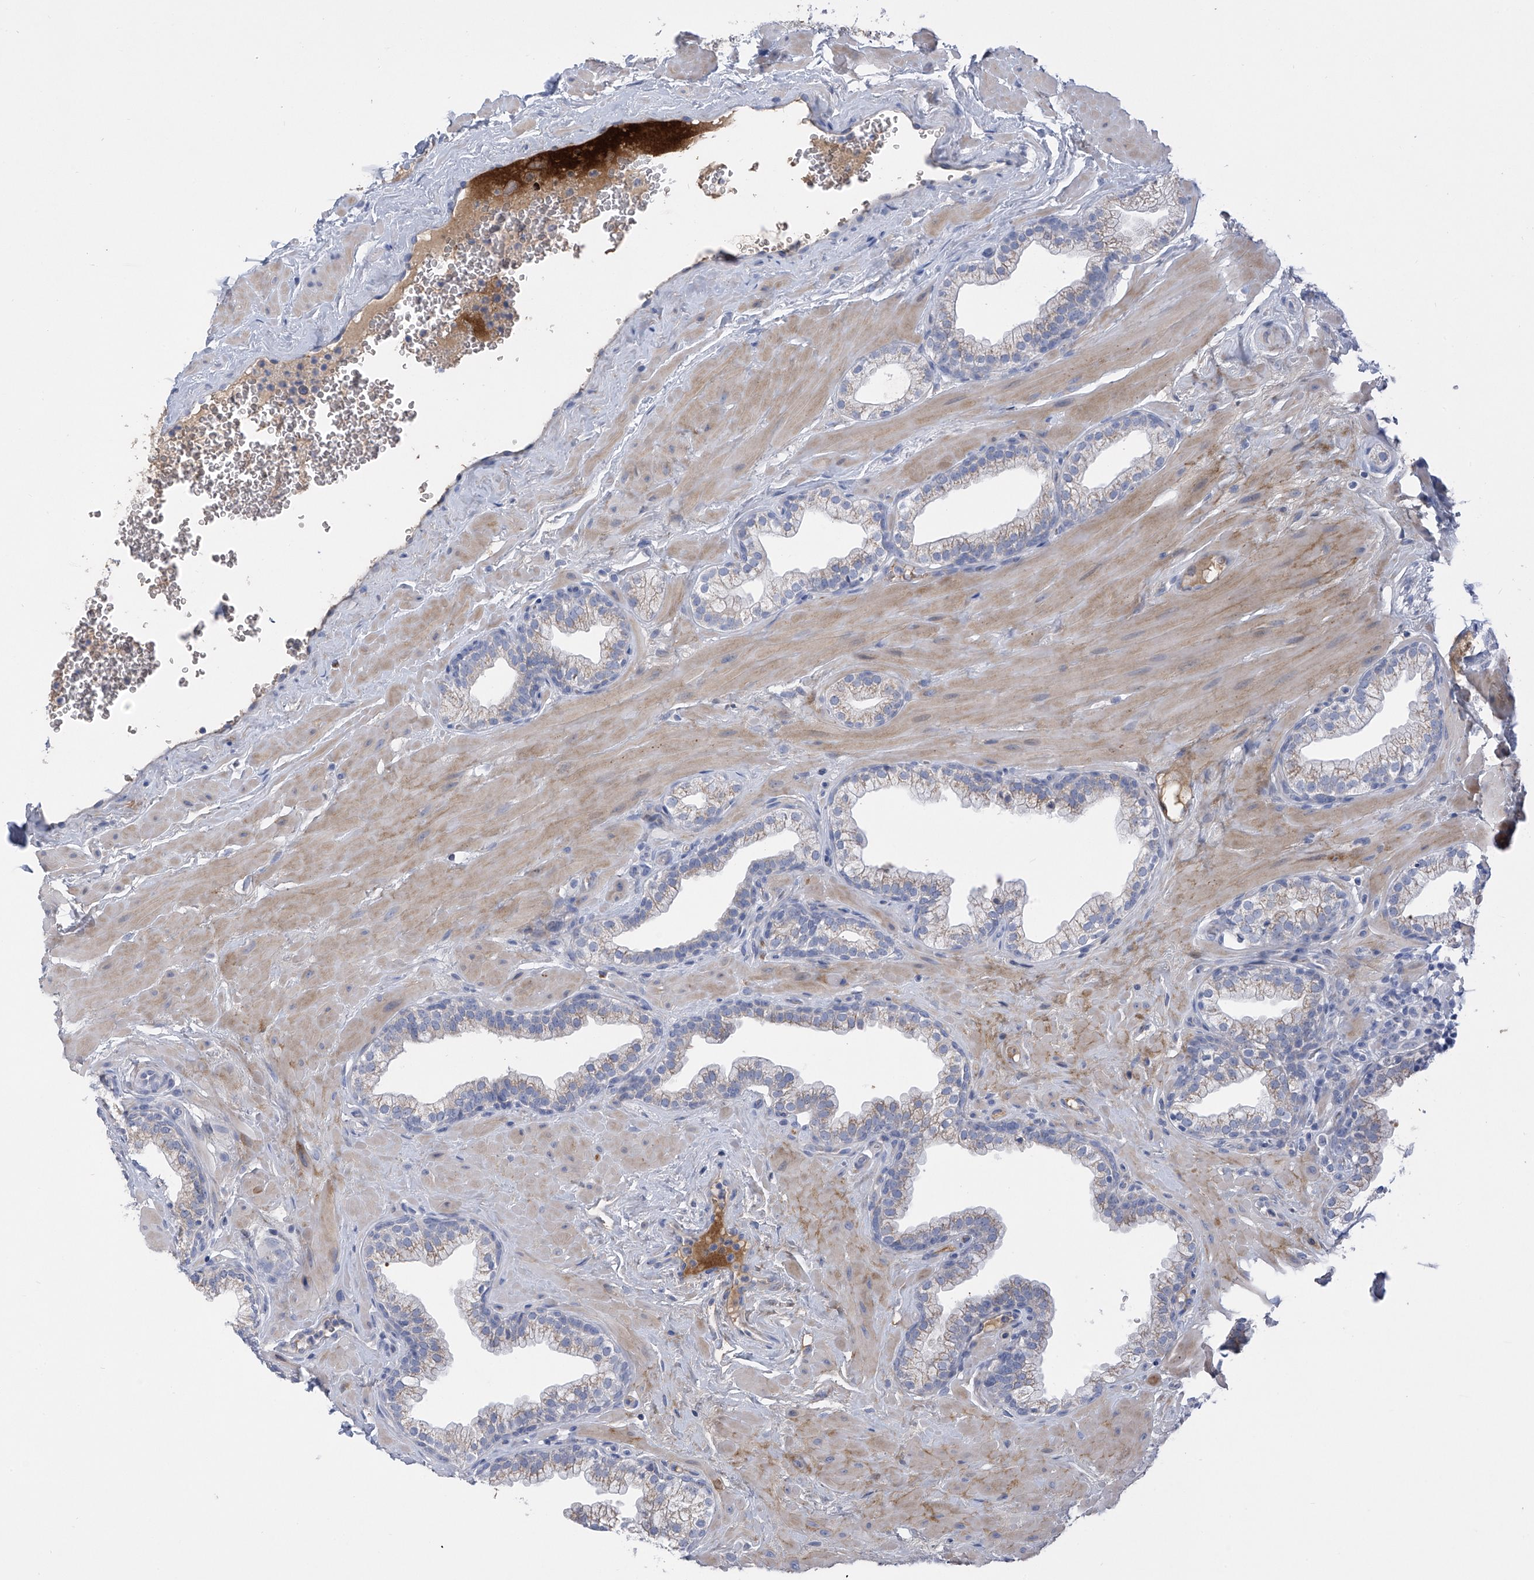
{"staining": {"intensity": "negative", "quantity": "none", "location": "none"}, "tissue": "prostate", "cell_type": "Glandular cells", "image_type": "normal", "snomed": [{"axis": "morphology", "description": "Normal tissue, NOS"}, {"axis": "morphology", "description": "Urothelial carcinoma, Low grade"}, {"axis": "topography", "description": "Urinary bladder"}, {"axis": "topography", "description": "Prostate"}], "caption": "Glandular cells are negative for protein expression in normal human prostate.", "gene": "SLCO4A1", "patient": {"sex": "male", "age": 60}}